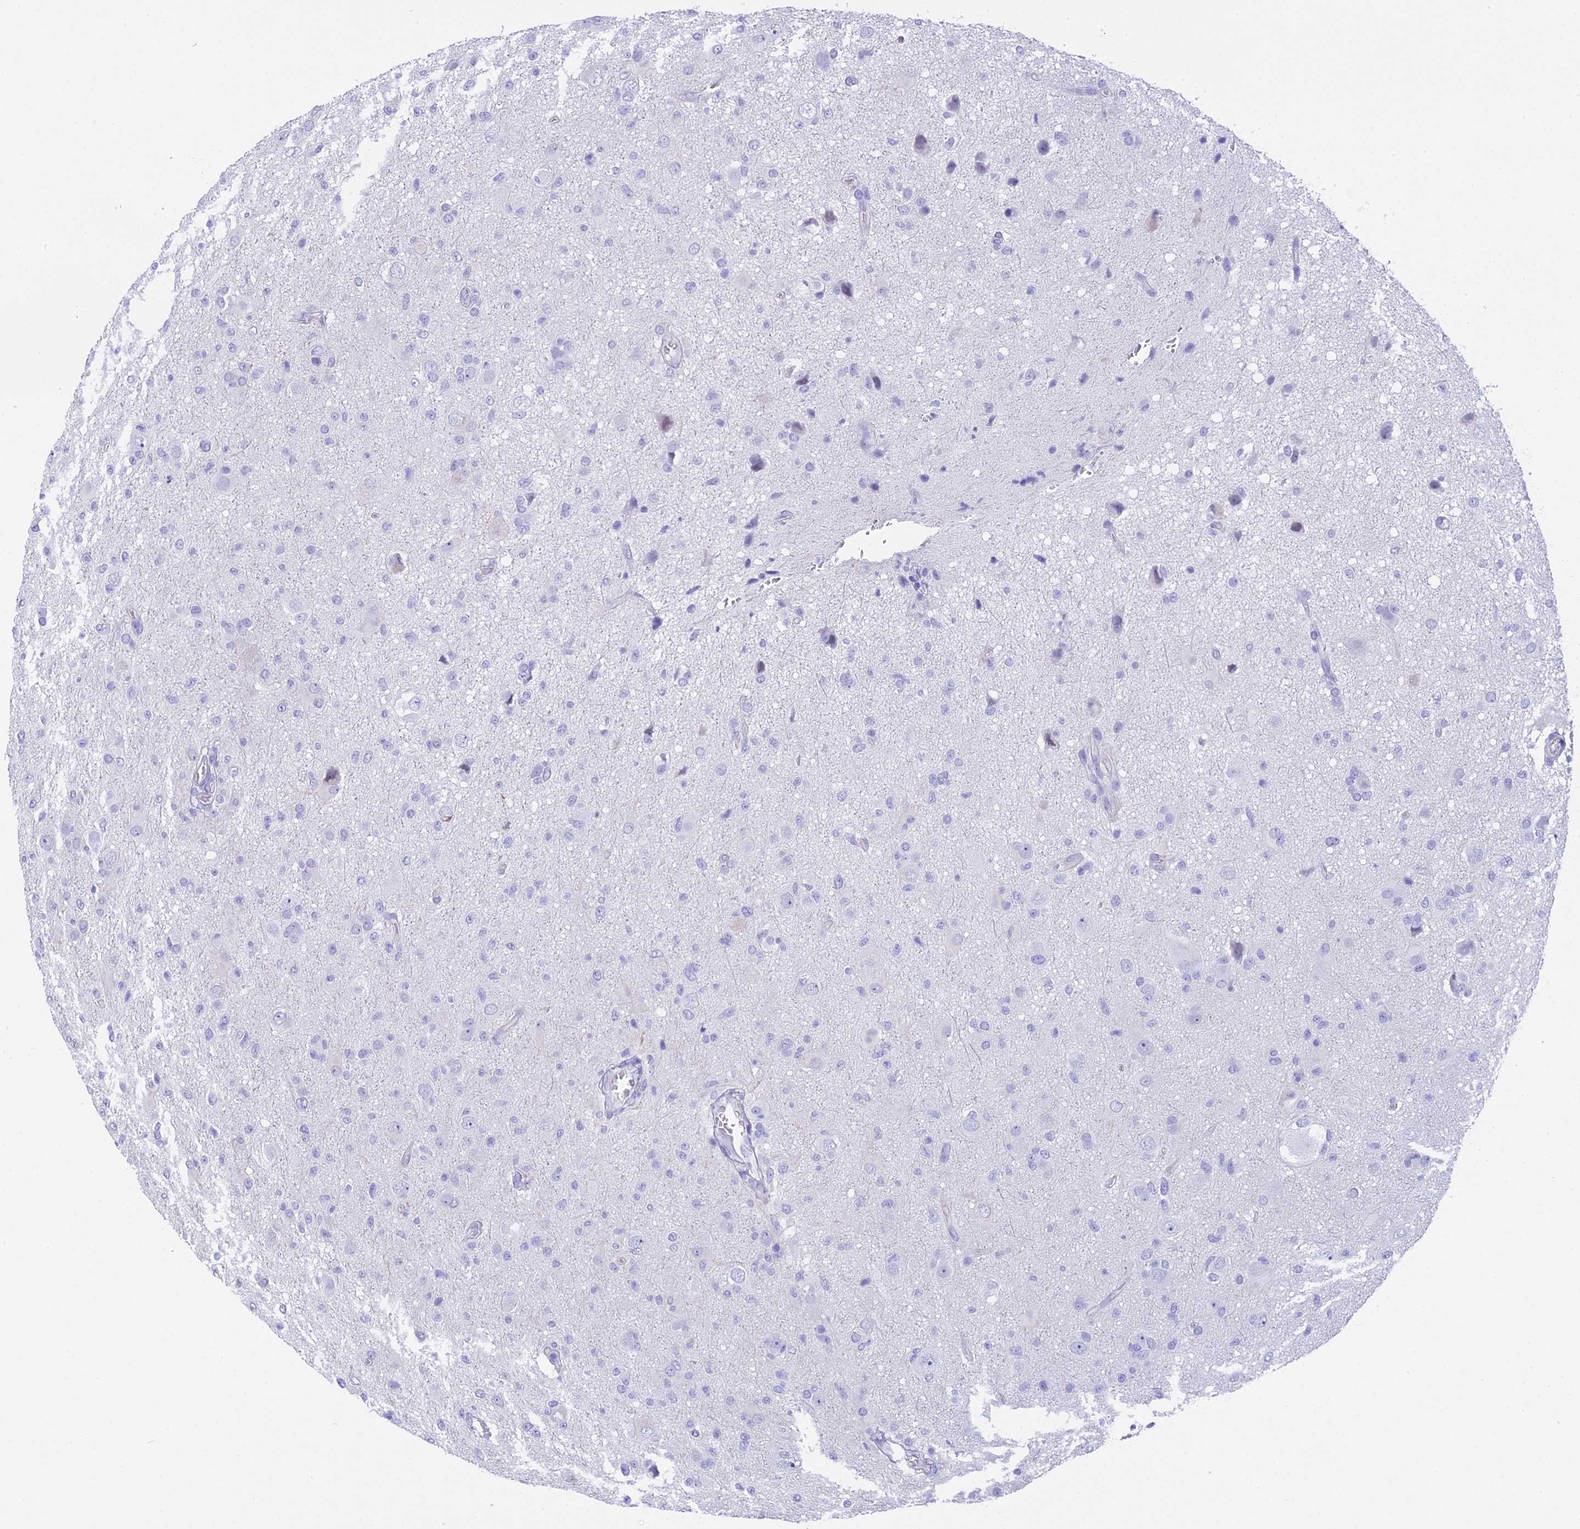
{"staining": {"intensity": "negative", "quantity": "none", "location": "none"}, "tissue": "glioma", "cell_type": "Tumor cells", "image_type": "cancer", "snomed": [{"axis": "morphology", "description": "Glioma, malignant, High grade"}, {"axis": "topography", "description": "Brain"}], "caption": "IHC photomicrograph of human malignant glioma (high-grade) stained for a protein (brown), which displays no staining in tumor cells.", "gene": "TACSTD2", "patient": {"sex": "female", "age": 57}}